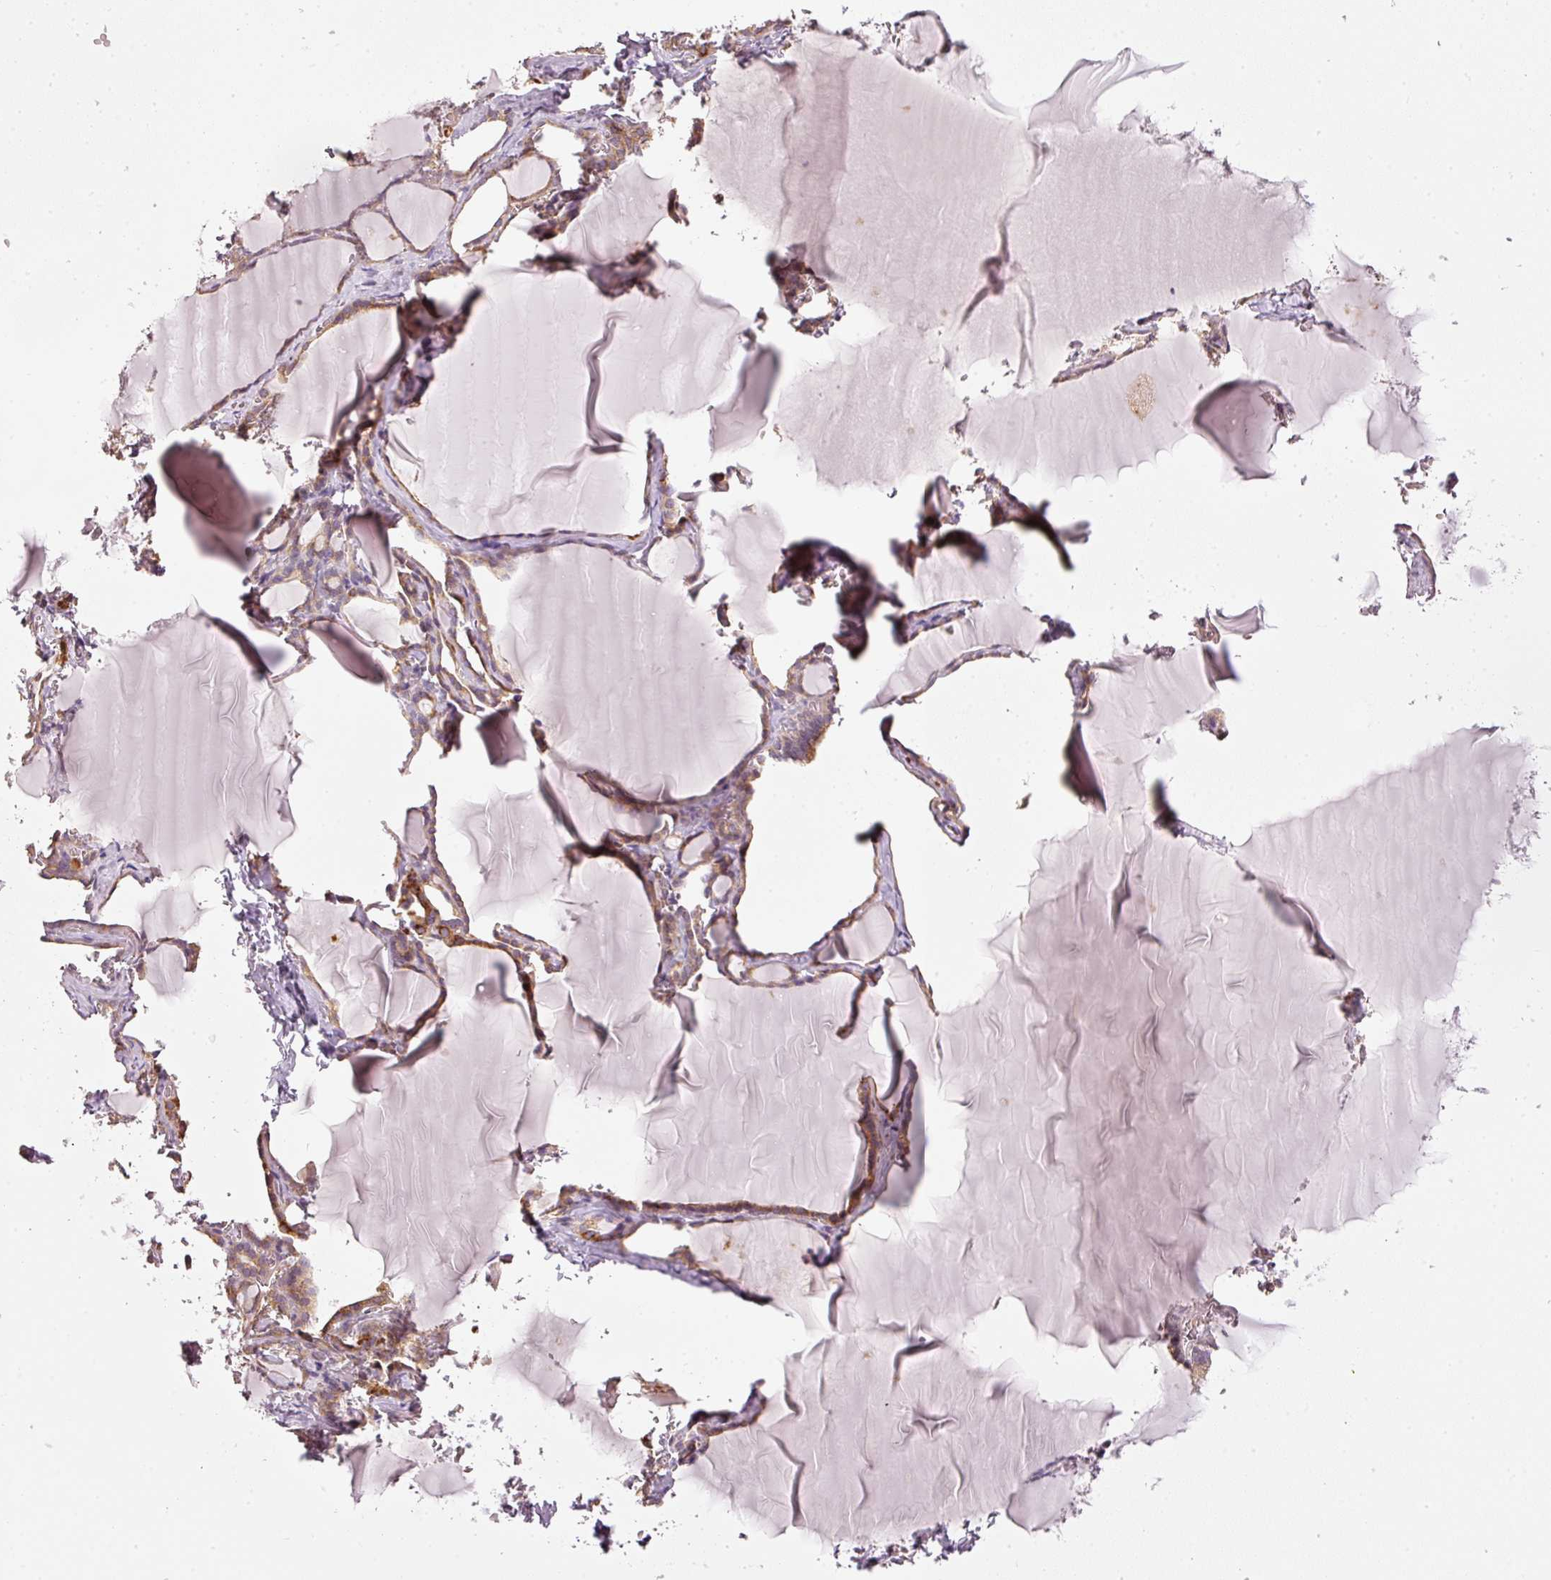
{"staining": {"intensity": "moderate", "quantity": ">75%", "location": "cytoplasmic/membranous"}, "tissue": "thyroid gland", "cell_type": "Glandular cells", "image_type": "normal", "snomed": [{"axis": "morphology", "description": "Normal tissue, NOS"}, {"axis": "topography", "description": "Thyroid gland"}], "caption": "A photomicrograph of human thyroid gland stained for a protein demonstrates moderate cytoplasmic/membranous brown staining in glandular cells. (brown staining indicates protein expression, while blue staining denotes nuclei).", "gene": "MTHFD1L", "patient": {"sex": "female", "age": 49}}